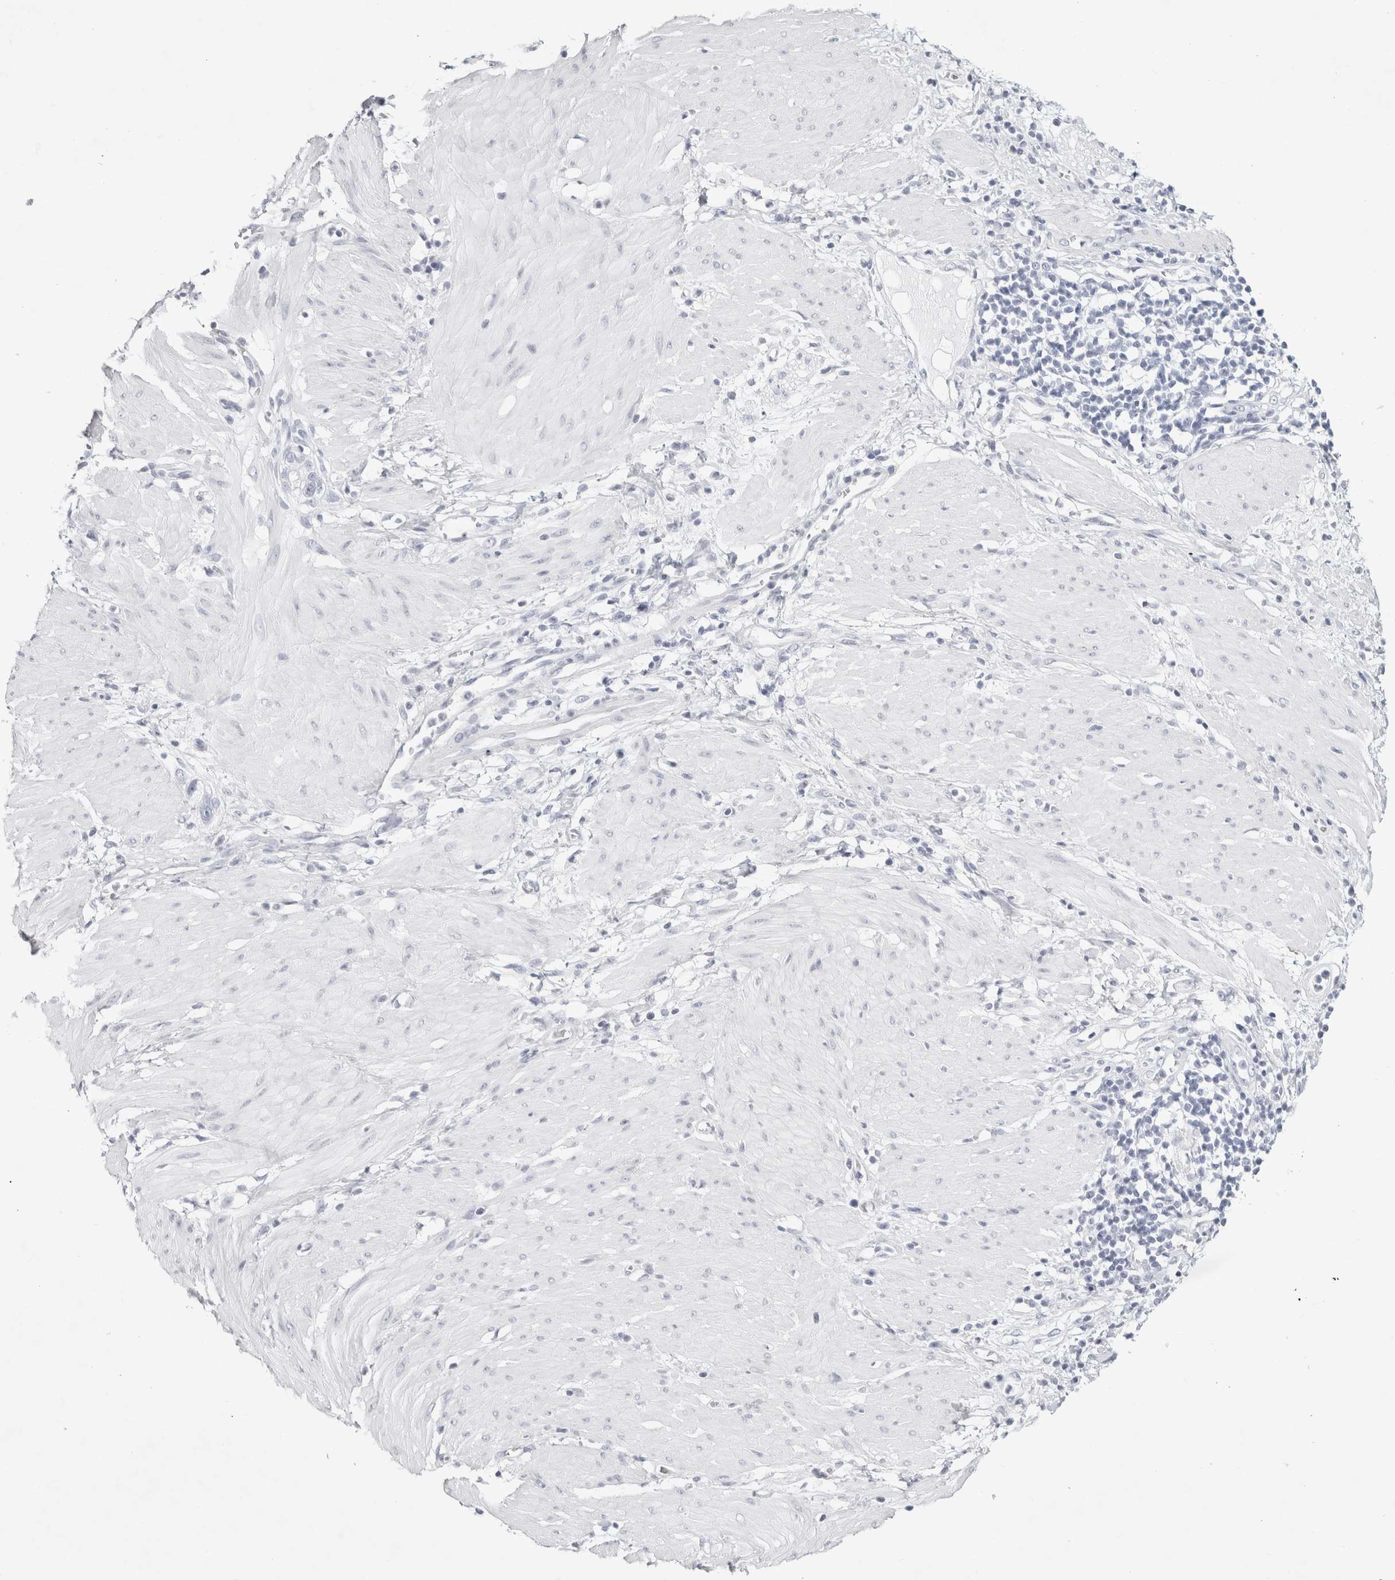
{"staining": {"intensity": "negative", "quantity": "none", "location": "none"}, "tissue": "stomach cancer", "cell_type": "Tumor cells", "image_type": "cancer", "snomed": [{"axis": "morphology", "description": "Adenocarcinoma, NOS"}, {"axis": "topography", "description": "Stomach"}, {"axis": "topography", "description": "Stomach, lower"}], "caption": "A micrograph of stomach cancer (adenocarcinoma) stained for a protein reveals no brown staining in tumor cells. Nuclei are stained in blue.", "gene": "GARIN1A", "patient": {"sex": "female", "age": 48}}